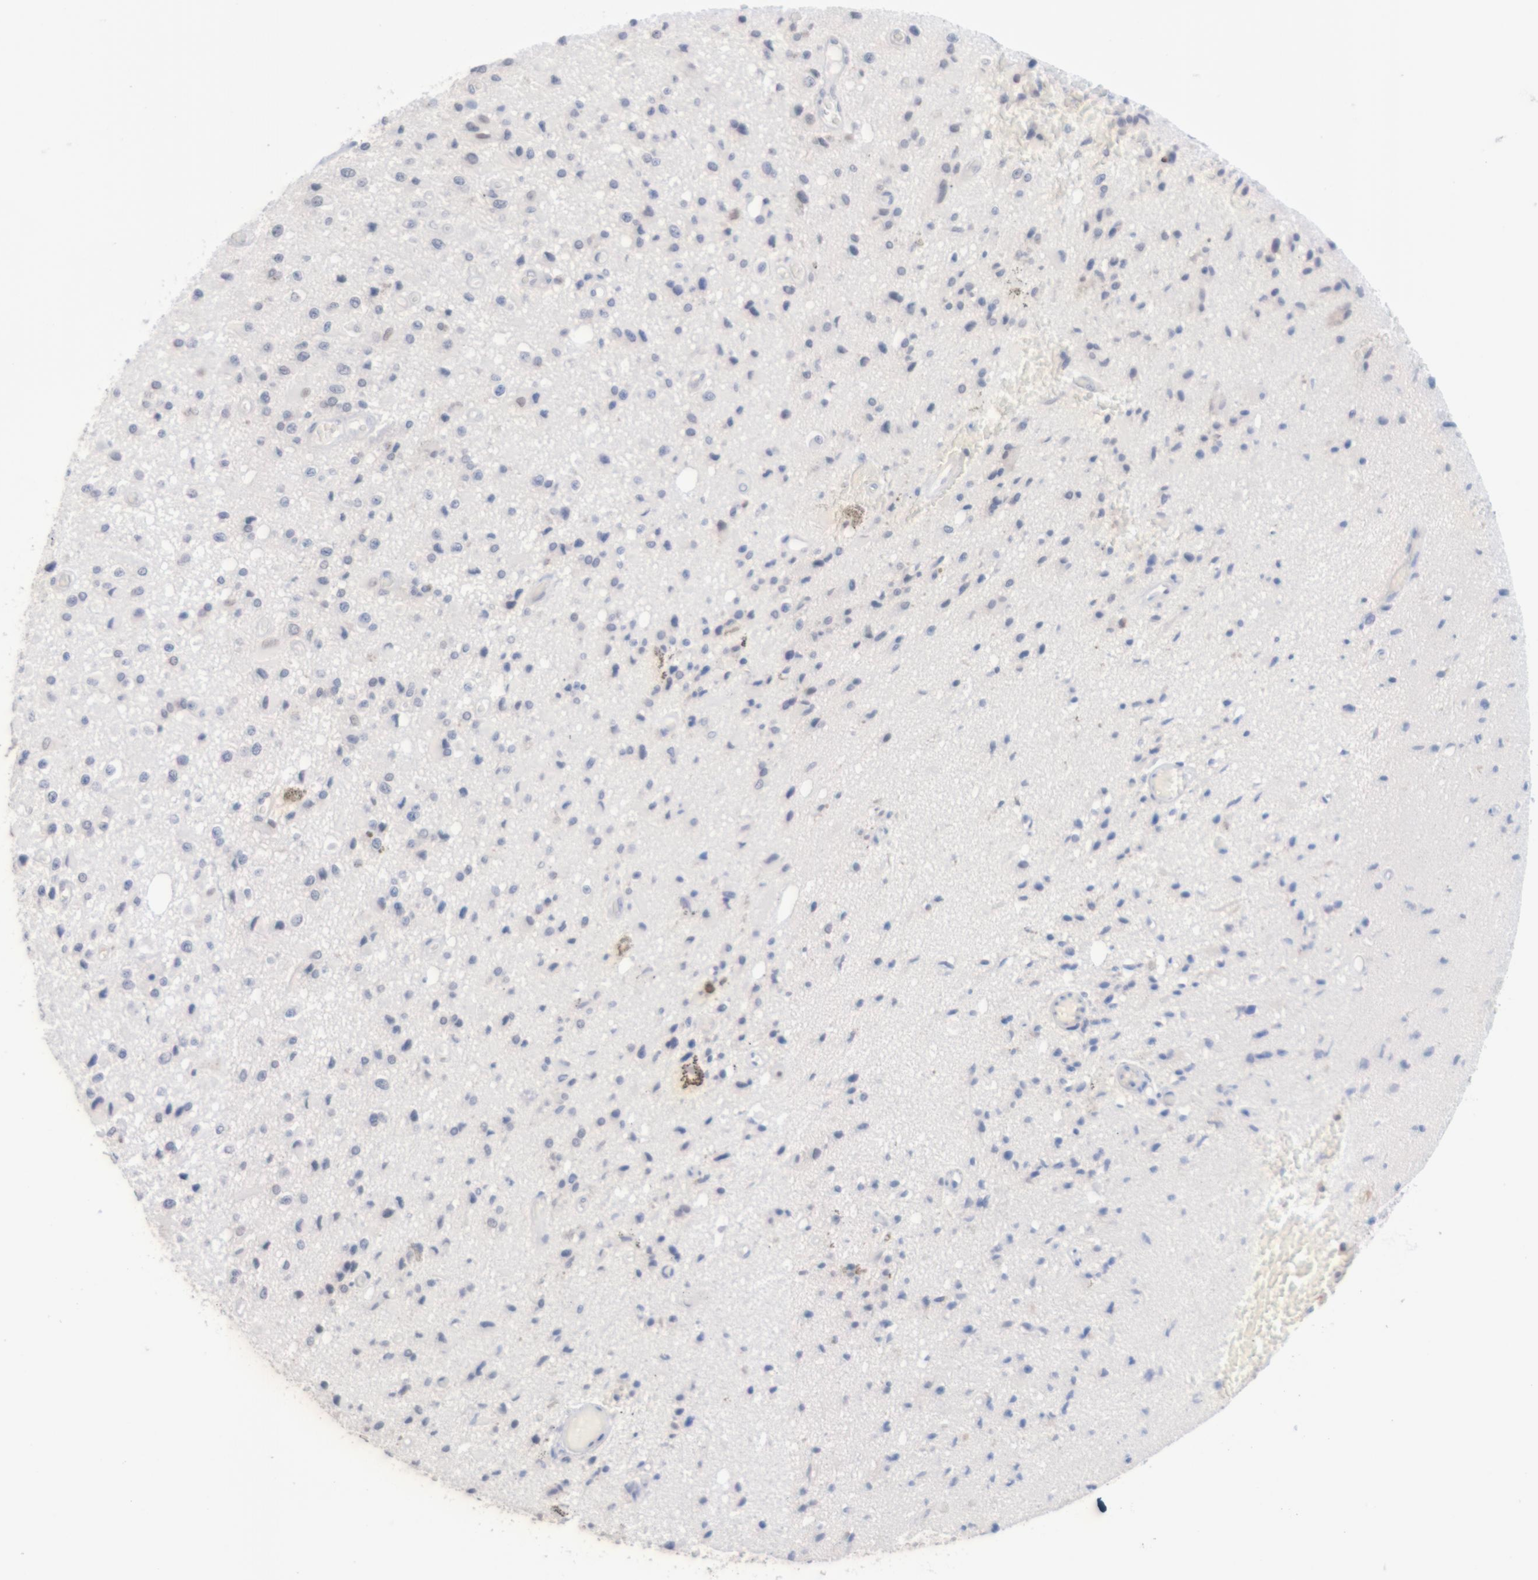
{"staining": {"intensity": "weak", "quantity": "<25%", "location": "cytoplasmic/membranous"}, "tissue": "glioma", "cell_type": "Tumor cells", "image_type": "cancer", "snomed": [{"axis": "morphology", "description": "Glioma, malignant, Low grade"}, {"axis": "topography", "description": "Brain"}], "caption": "DAB immunohistochemical staining of human low-grade glioma (malignant) exhibits no significant expression in tumor cells.", "gene": "MGAM", "patient": {"sex": "male", "age": 58}}